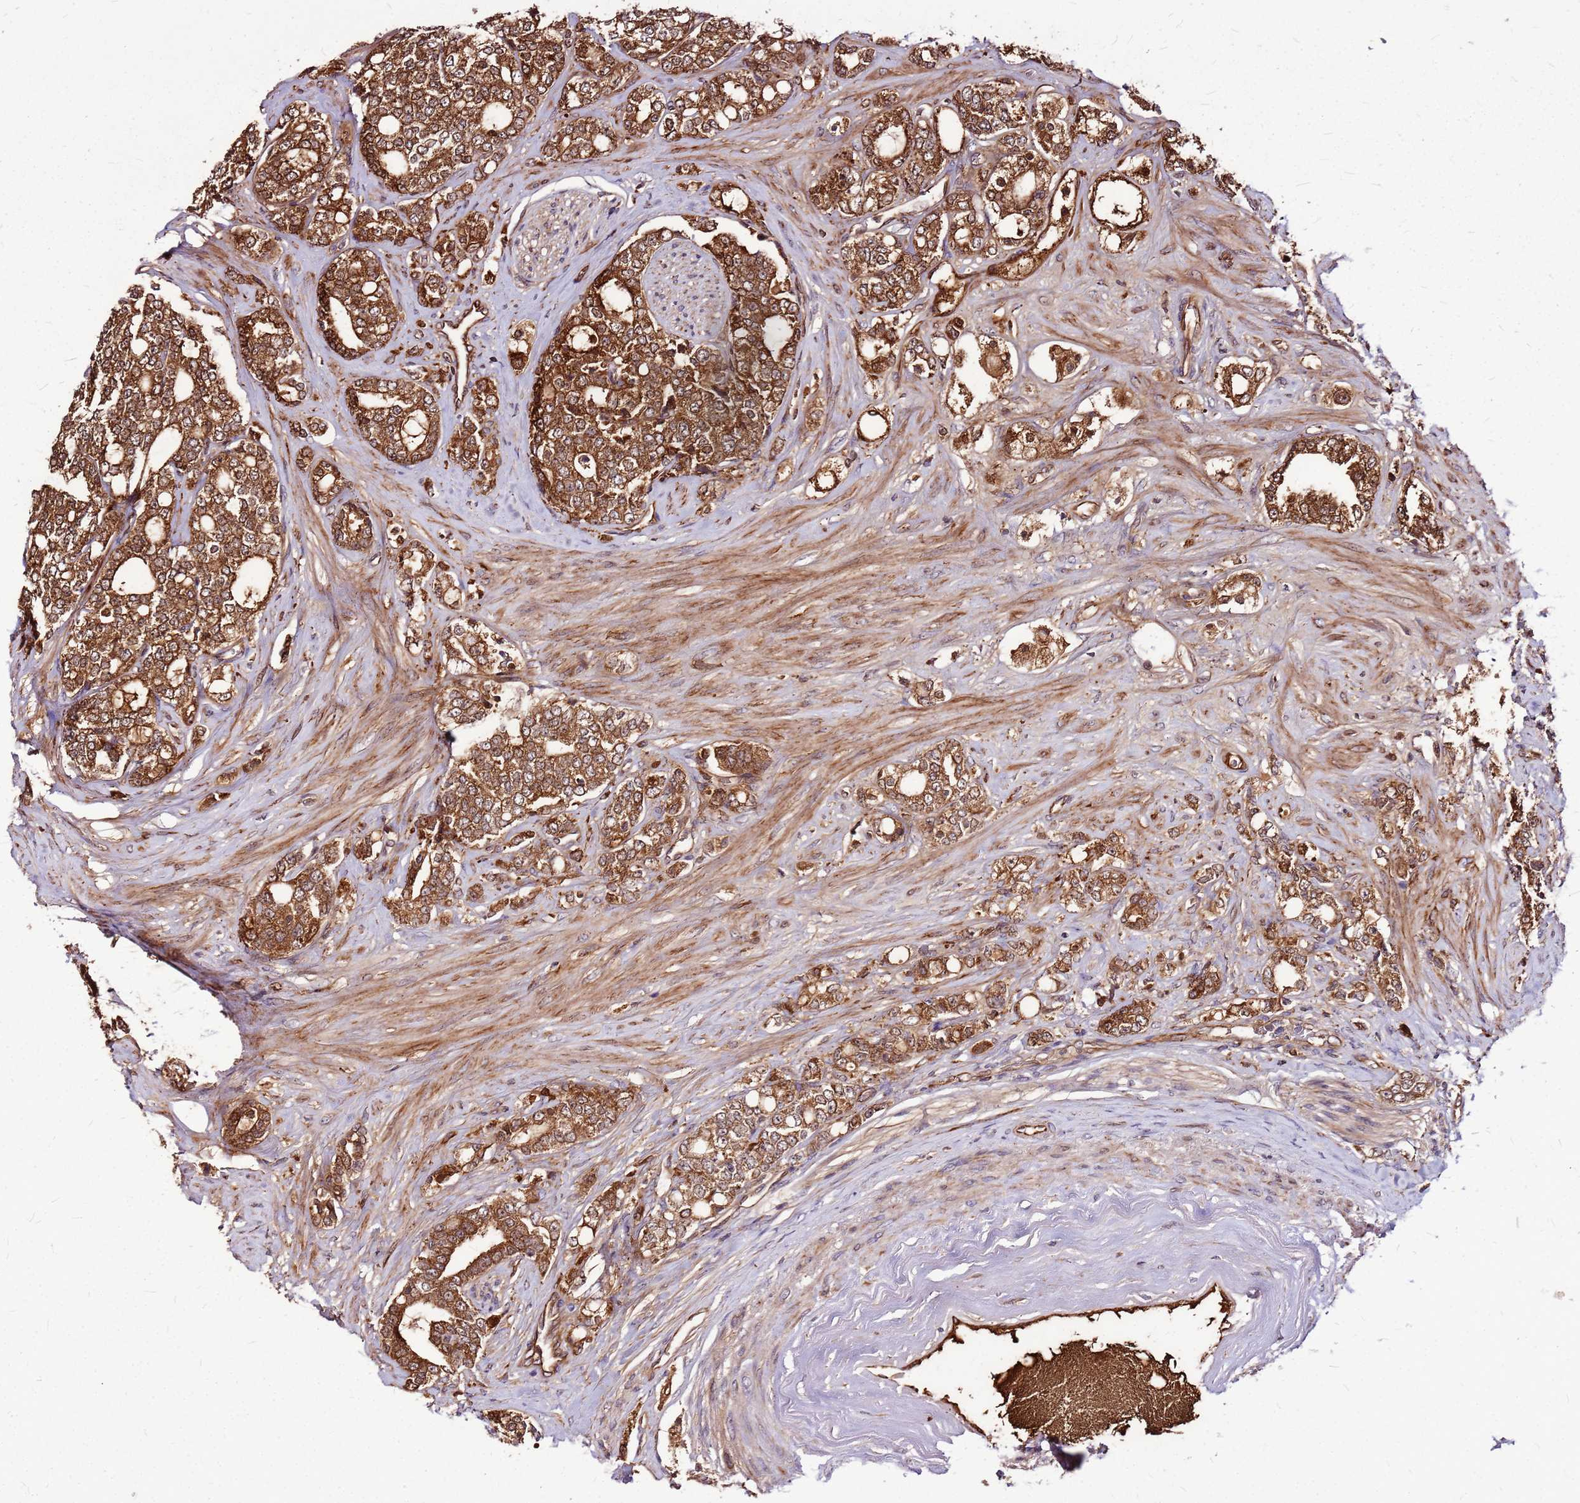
{"staining": {"intensity": "moderate", "quantity": ">75%", "location": "cytoplasmic/membranous"}, "tissue": "prostate cancer", "cell_type": "Tumor cells", "image_type": "cancer", "snomed": [{"axis": "morphology", "description": "Adenocarcinoma, High grade"}, {"axis": "topography", "description": "Prostate"}], "caption": "Protein expression analysis of prostate cancer demonstrates moderate cytoplasmic/membranous staining in approximately >75% of tumor cells.", "gene": "LYPLAL1", "patient": {"sex": "male", "age": 64}}